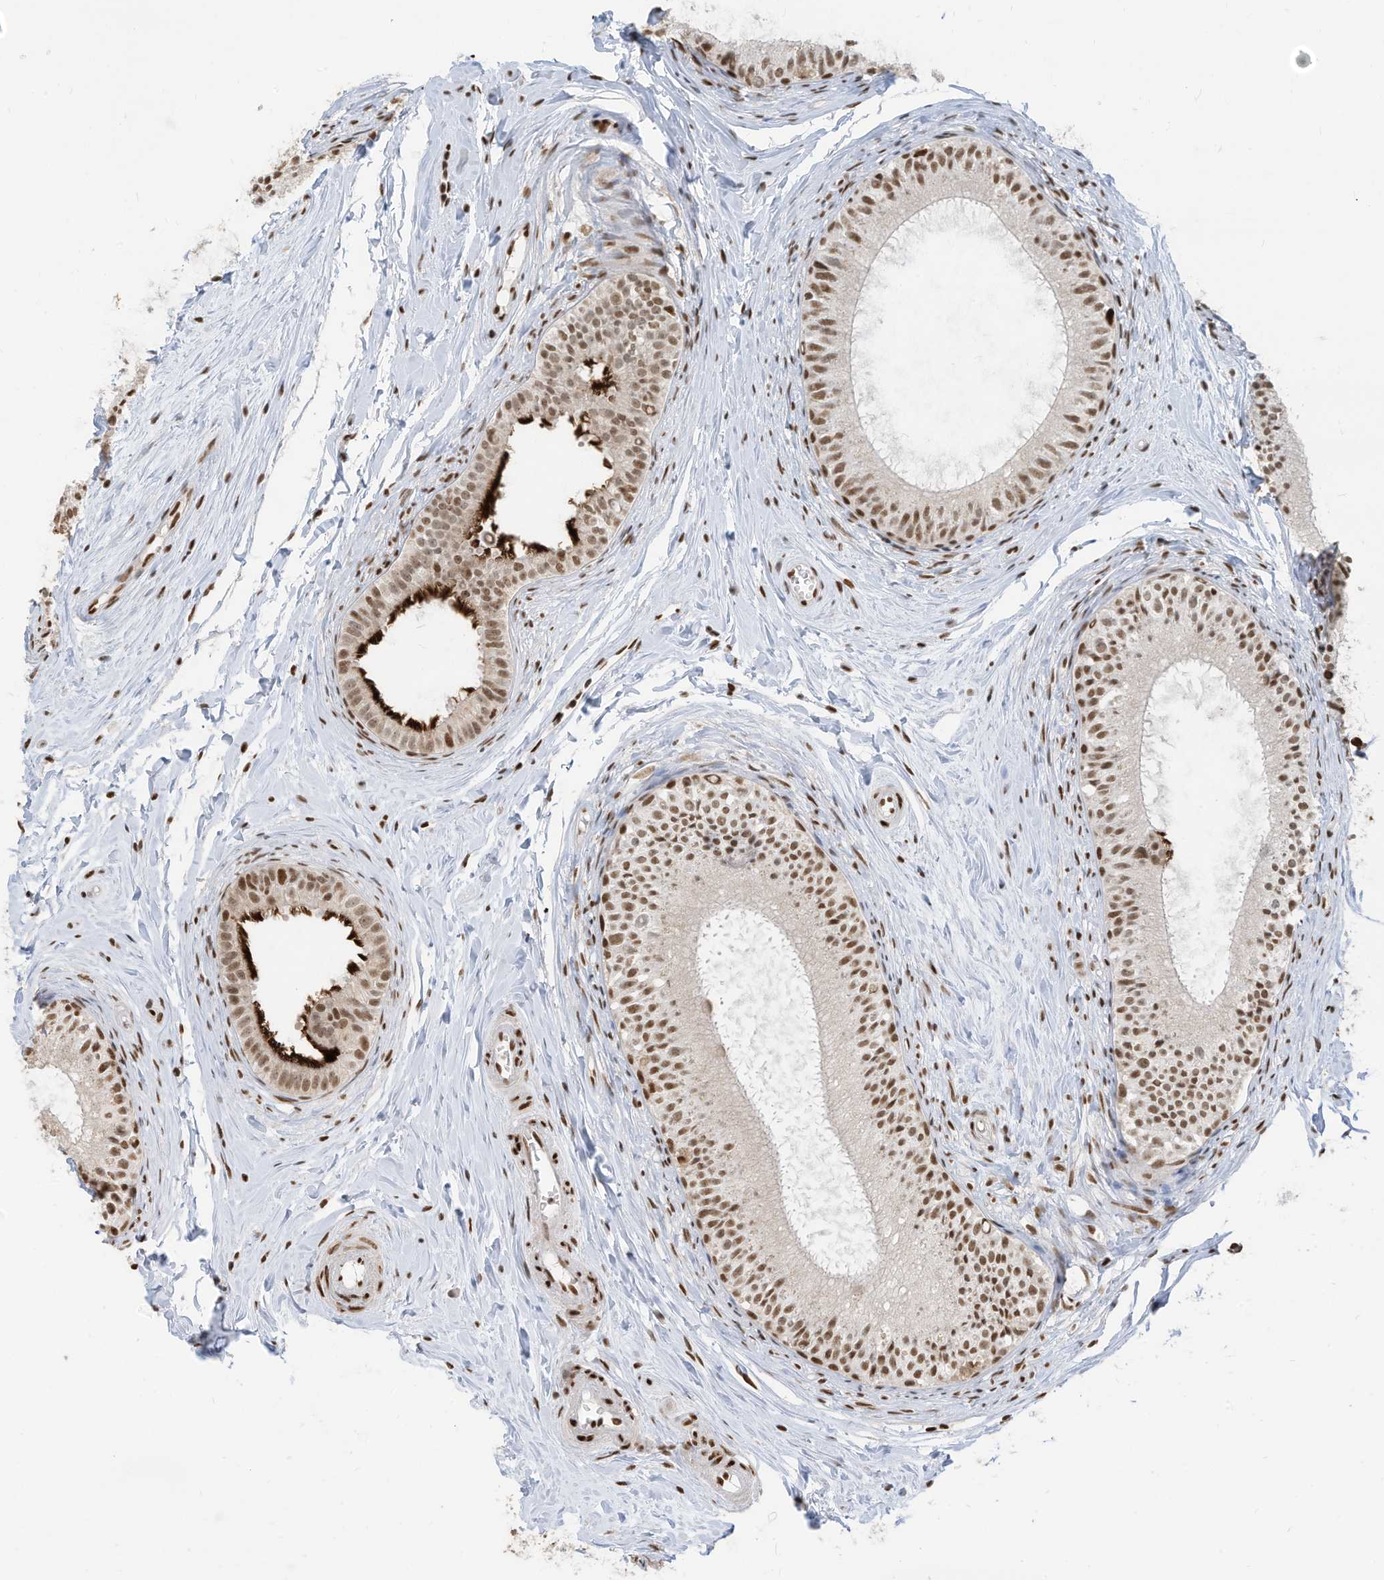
{"staining": {"intensity": "moderate", "quantity": ">75%", "location": "cytoplasmic/membranous,nuclear"}, "tissue": "epididymis", "cell_type": "Glandular cells", "image_type": "normal", "snomed": [{"axis": "morphology", "description": "Normal tissue, NOS"}, {"axis": "topography", "description": "Epididymis"}], "caption": "Immunohistochemical staining of benign human epididymis displays >75% levels of moderate cytoplasmic/membranous,nuclear protein positivity in about >75% of glandular cells.", "gene": "SAMD15", "patient": {"sex": "male", "age": 34}}